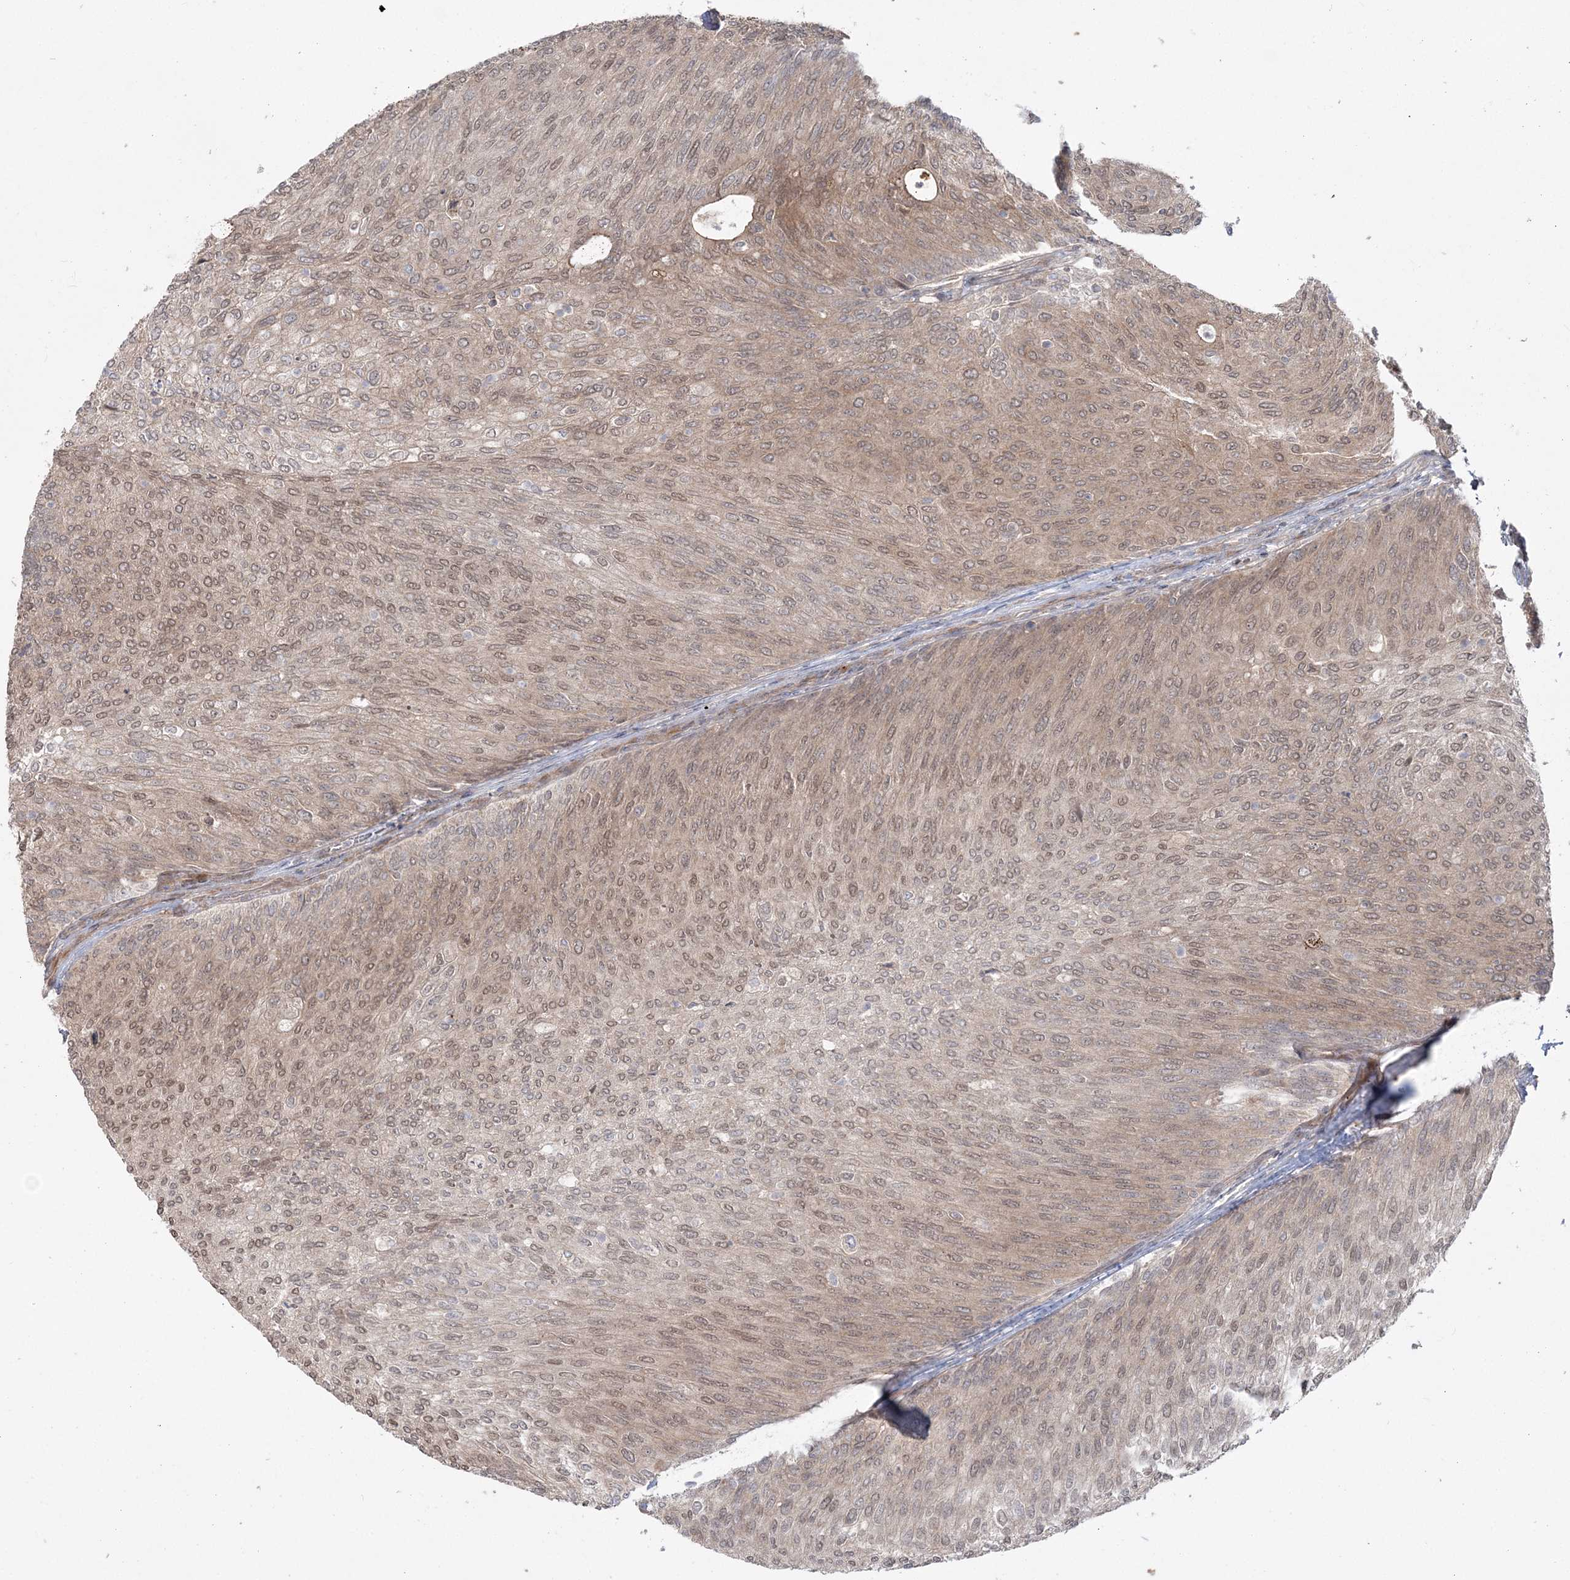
{"staining": {"intensity": "moderate", "quantity": ">75%", "location": "nuclear"}, "tissue": "urothelial cancer", "cell_type": "Tumor cells", "image_type": "cancer", "snomed": [{"axis": "morphology", "description": "Urothelial carcinoma, Low grade"}, {"axis": "topography", "description": "Urinary bladder"}], "caption": "Low-grade urothelial carcinoma stained for a protein shows moderate nuclear positivity in tumor cells.", "gene": "MOCS2", "patient": {"sex": "female", "age": 79}}